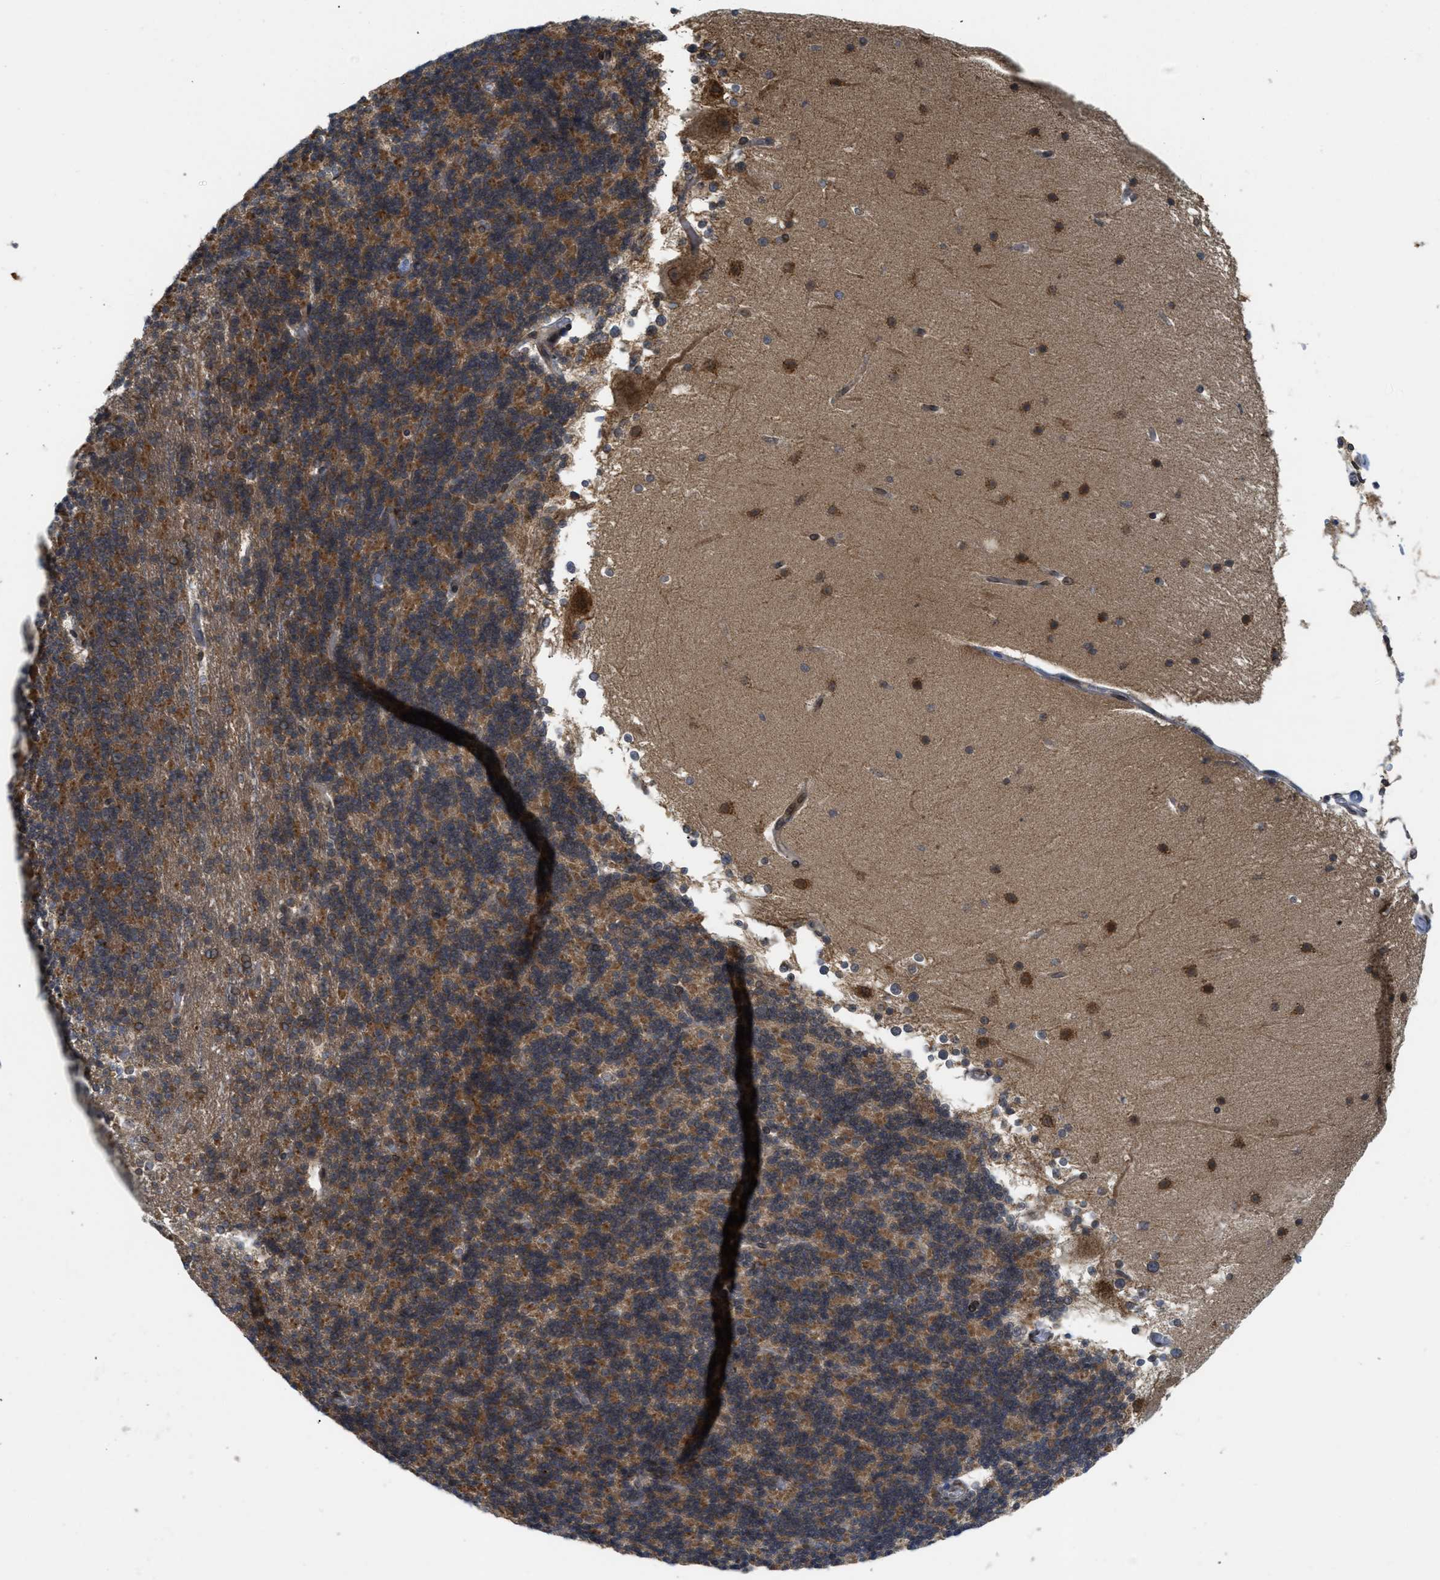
{"staining": {"intensity": "moderate", "quantity": ">75%", "location": "cytoplasmic/membranous"}, "tissue": "cerebellum", "cell_type": "Cells in granular layer", "image_type": "normal", "snomed": [{"axis": "morphology", "description": "Normal tissue, NOS"}, {"axis": "topography", "description": "Cerebellum"}], "caption": "Immunohistochemical staining of benign human cerebellum demonstrates >75% levels of moderate cytoplasmic/membranous protein positivity in approximately >75% of cells in granular layer.", "gene": "EIF2AK3", "patient": {"sex": "female", "age": 19}}